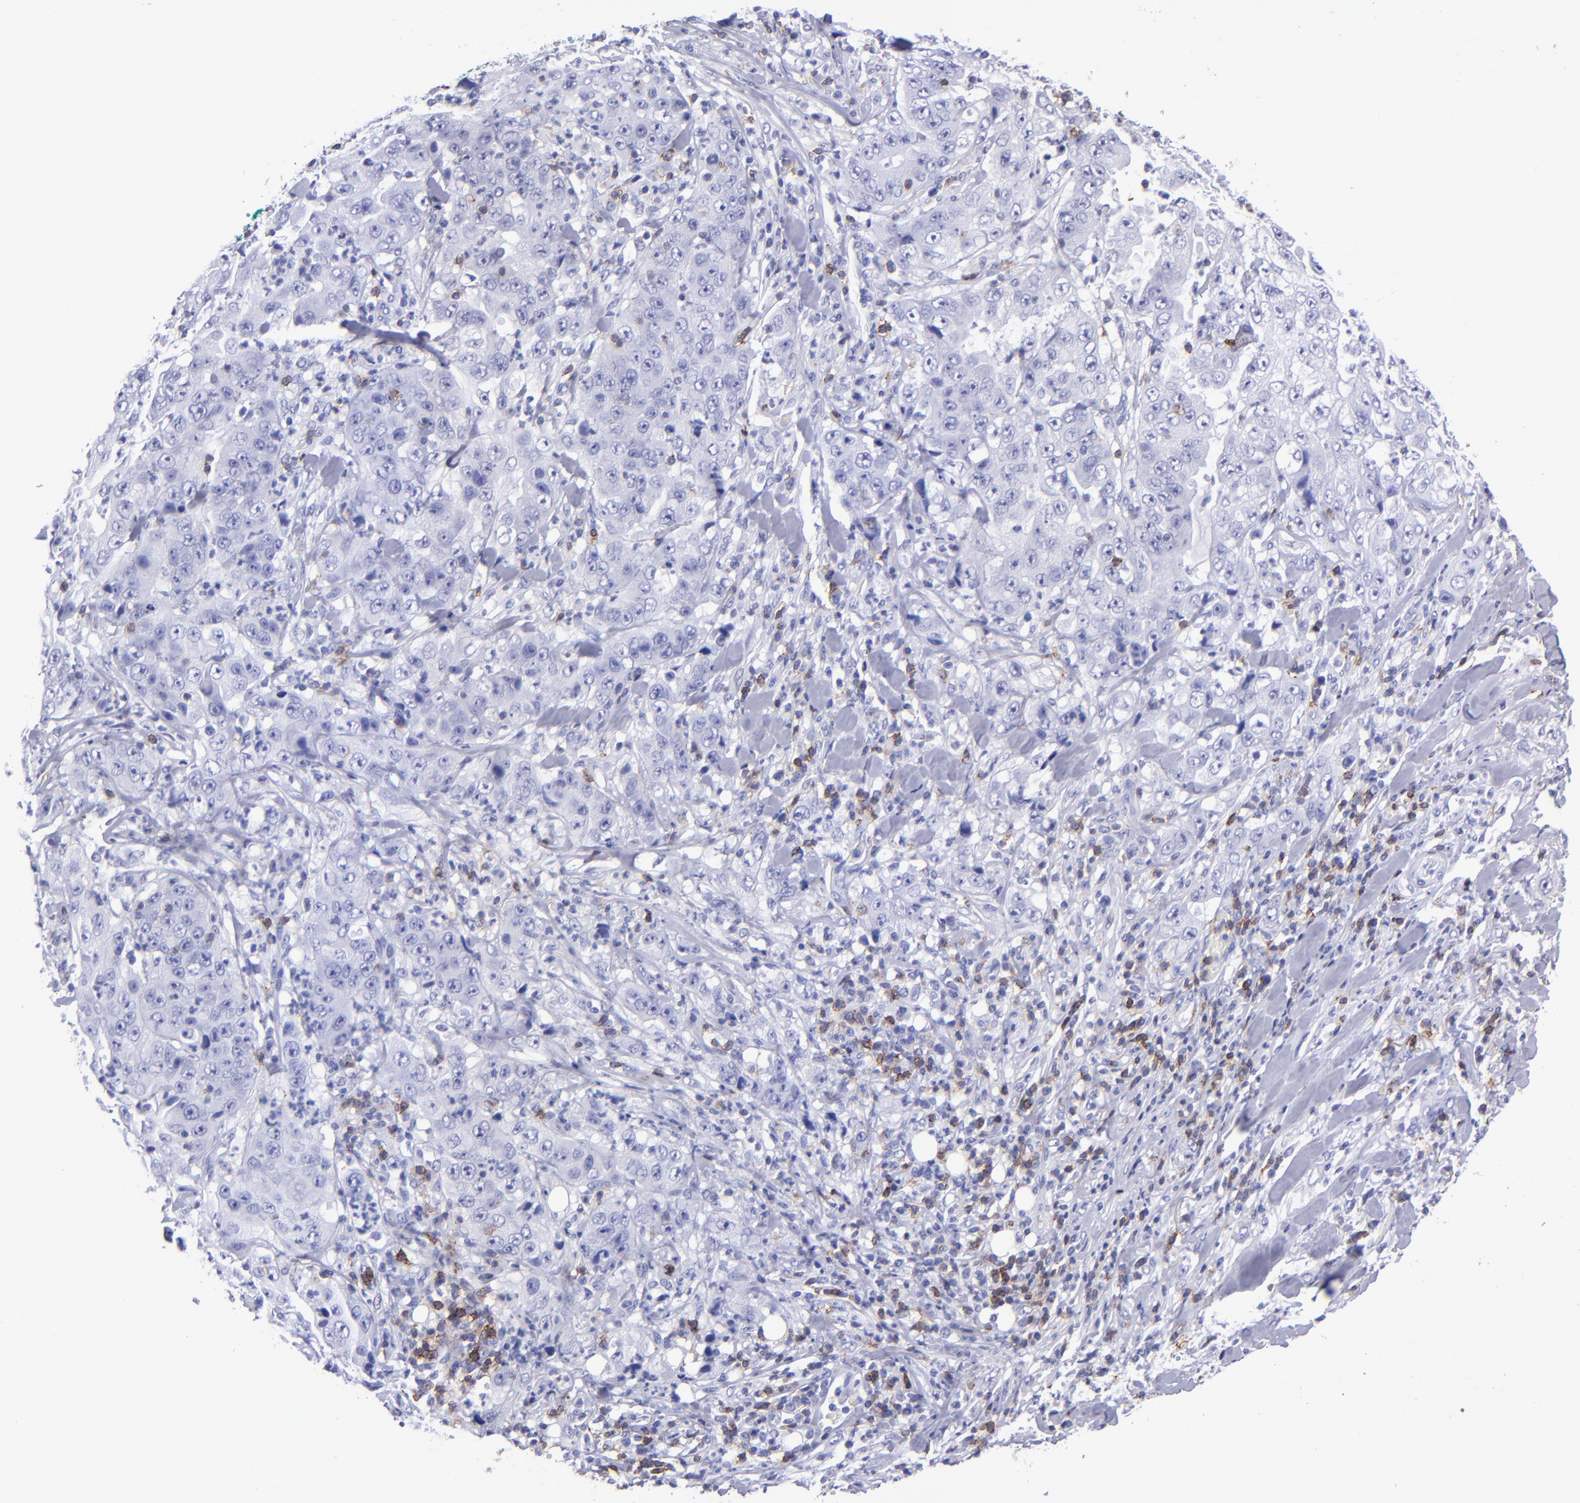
{"staining": {"intensity": "negative", "quantity": "none", "location": "none"}, "tissue": "lung cancer", "cell_type": "Tumor cells", "image_type": "cancer", "snomed": [{"axis": "morphology", "description": "Squamous cell carcinoma, NOS"}, {"axis": "topography", "description": "Lung"}], "caption": "Immunohistochemistry (IHC) photomicrograph of neoplastic tissue: human lung squamous cell carcinoma stained with DAB (3,3'-diaminobenzidine) exhibits no significant protein positivity in tumor cells. (DAB immunohistochemistry (IHC) with hematoxylin counter stain).", "gene": "CD6", "patient": {"sex": "male", "age": 64}}